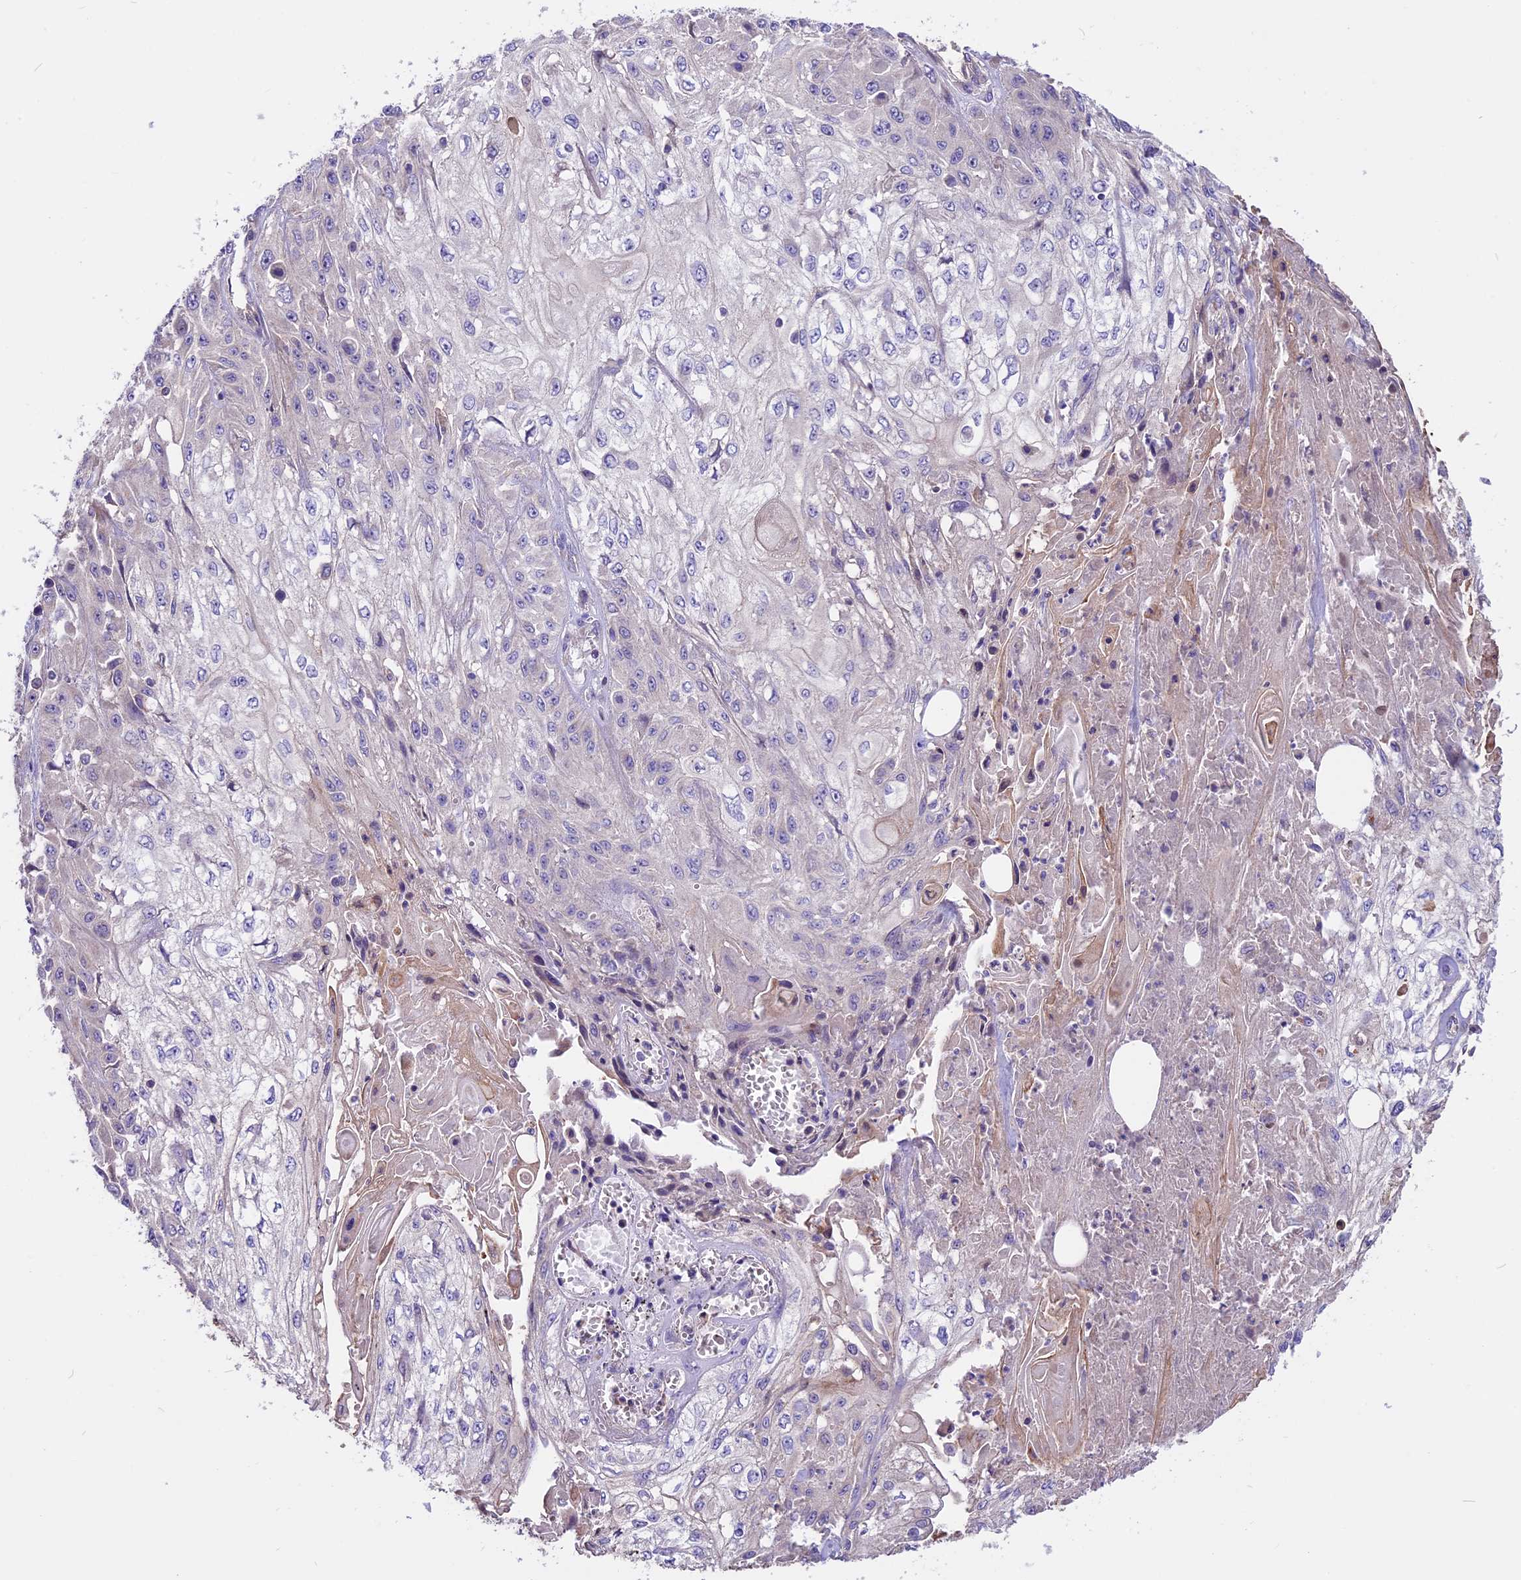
{"staining": {"intensity": "negative", "quantity": "none", "location": "none"}, "tissue": "skin cancer", "cell_type": "Tumor cells", "image_type": "cancer", "snomed": [{"axis": "morphology", "description": "Squamous cell carcinoma, NOS"}, {"axis": "morphology", "description": "Squamous cell carcinoma, metastatic, NOS"}, {"axis": "topography", "description": "Skin"}, {"axis": "topography", "description": "Lymph node"}], "caption": "There is no significant staining in tumor cells of skin metastatic squamous cell carcinoma. (Brightfield microscopy of DAB (3,3'-diaminobenzidine) IHC at high magnification).", "gene": "ANO3", "patient": {"sex": "male", "age": 75}}